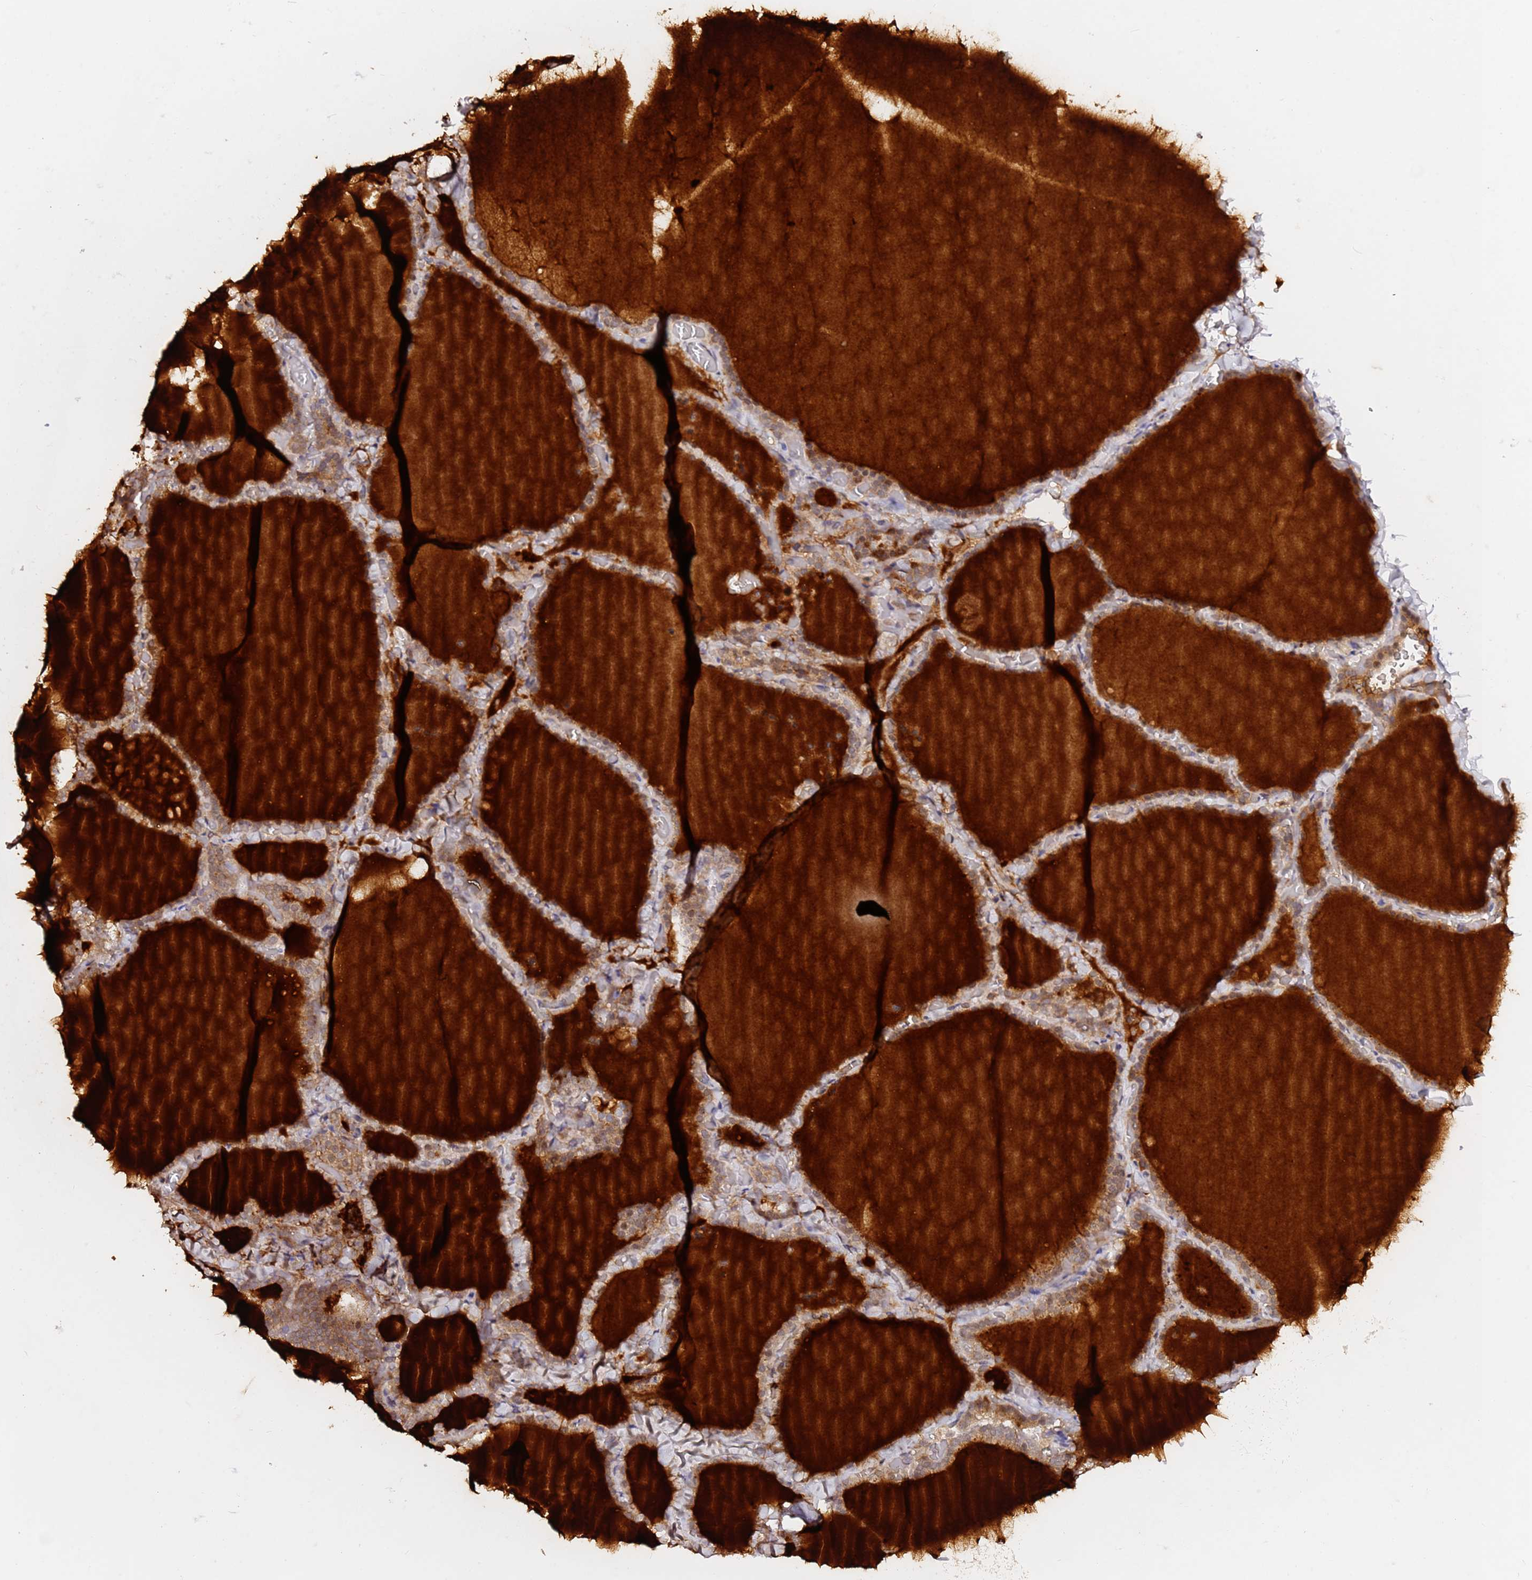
{"staining": {"intensity": "weak", "quantity": ">75%", "location": "cytoplasmic/membranous"}, "tissue": "thyroid gland", "cell_type": "Glandular cells", "image_type": "normal", "snomed": [{"axis": "morphology", "description": "Normal tissue, NOS"}, {"axis": "topography", "description": "Thyroid gland"}], "caption": "Brown immunohistochemical staining in benign human thyroid gland shows weak cytoplasmic/membranous positivity in approximately >75% of glandular cells.", "gene": "ALG11", "patient": {"sex": "female", "age": 22}}